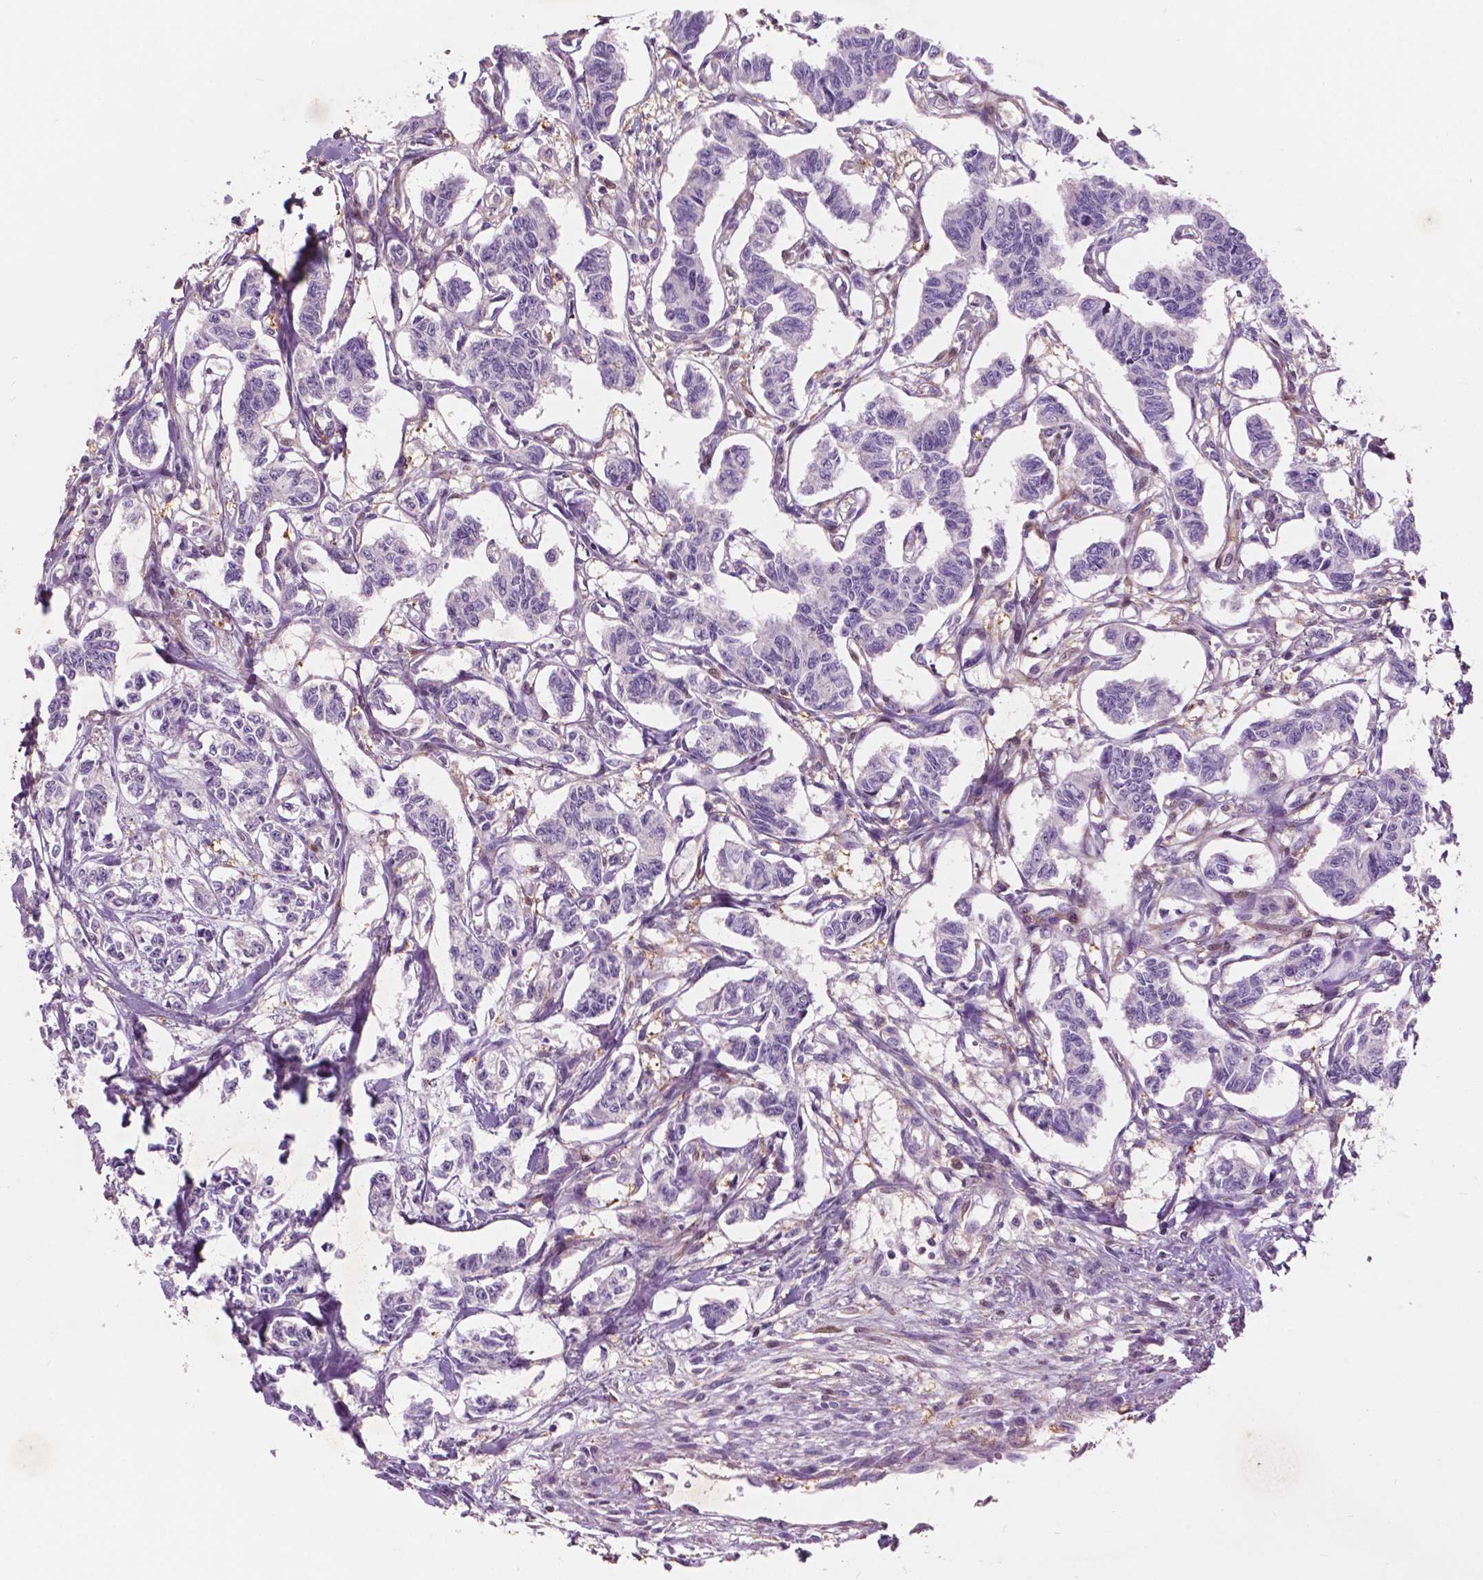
{"staining": {"intensity": "negative", "quantity": "none", "location": "none"}, "tissue": "carcinoid", "cell_type": "Tumor cells", "image_type": "cancer", "snomed": [{"axis": "morphology", "description": "Carcinoid, malignant, NOS"}, {"axis": "topography", "description": "Kidney"}], "caption": "Immunohistochemistry micrograph of neoplastic tissue: carcinoid stained with DAB shows no significant protein expression in tumor cells.", "gene": "GPR37", "patient": {"sex": "female", "age": 41}}